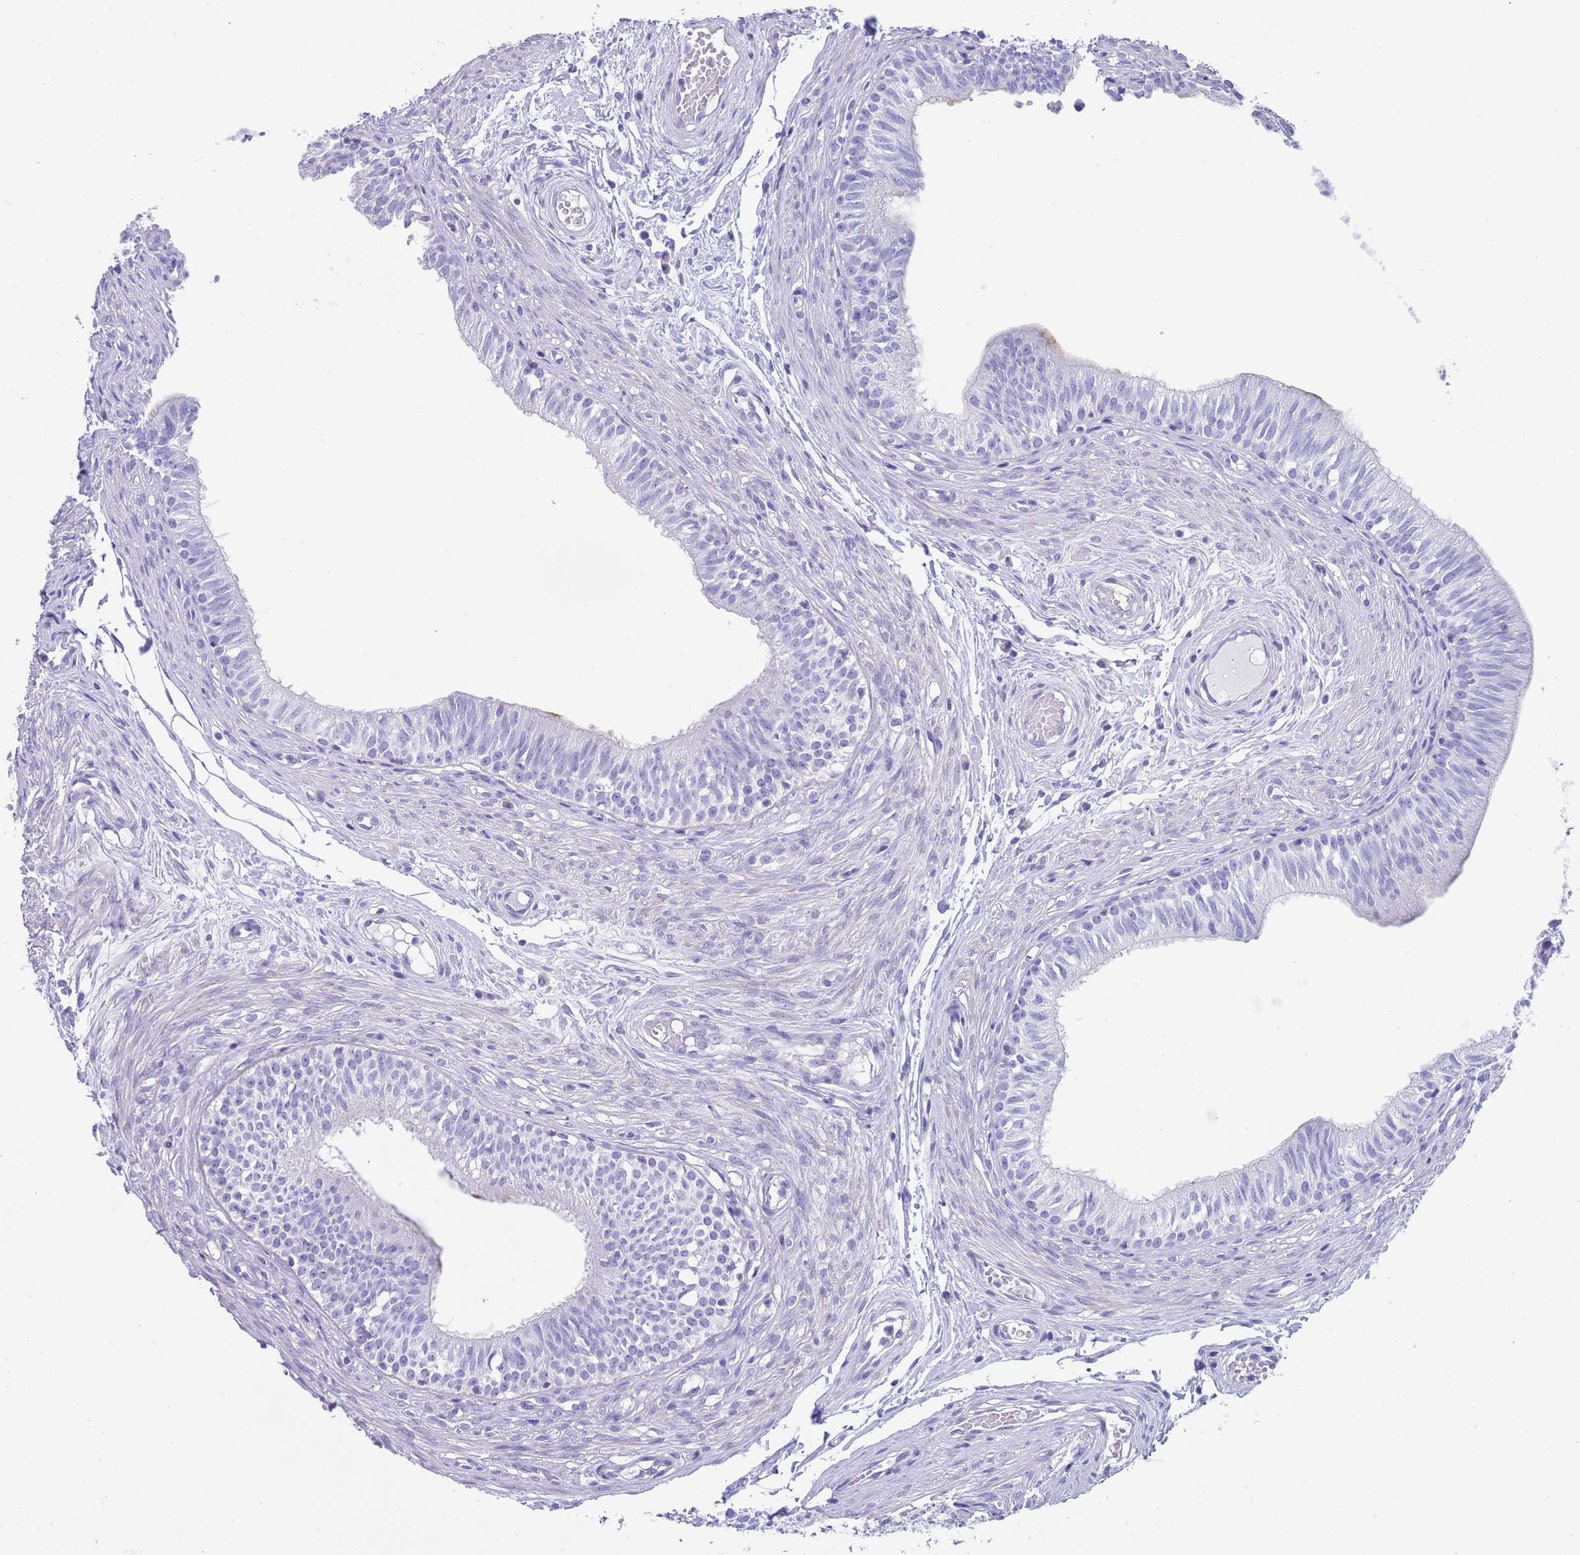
{"staining": {"intensity": "strong", "quantity": "<25%", "location": "cytoplasmic/membranous"}, "tissue": "epididymis", "cell_type": "Glandular cells", "image_type": "normal", "snomed": [{"axis": "morphology", "description": "Normal tissue, NOS"}, {"axis": "topography", "description": "Epididymis, spermatic cord, NOS"}], "caption": "High-power microscopy captured an IHC photomicrograph of benign epididymis, revealing strong cytoplasmic/membranous expression in approximately <25% of glandular cells.", "gene": "CPXM2", "patient": {"sex": "male", "age": 22}}